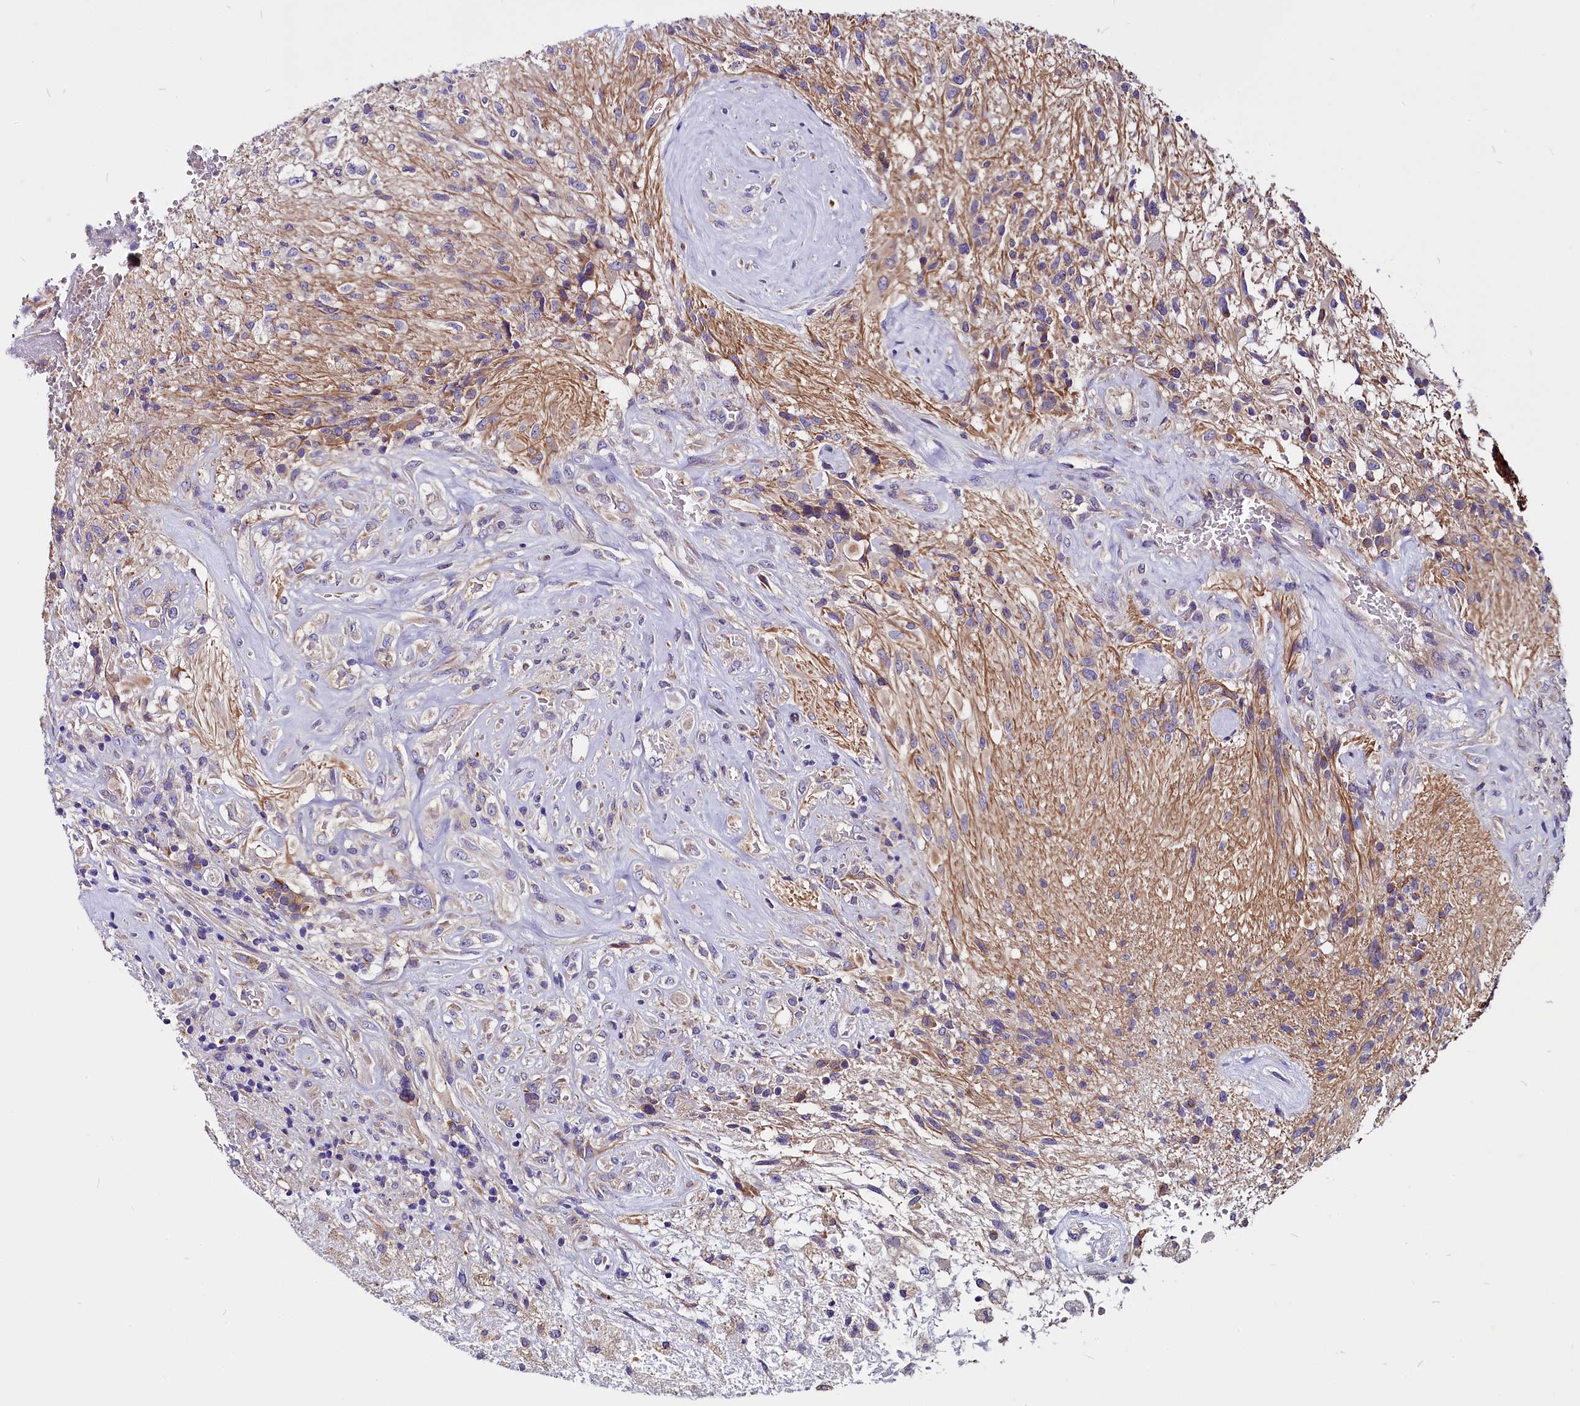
{"staining": {"intensity": "negative", "quantity": "none", "location": "none"}, "tissue": "glioma", "cell_type": "Tumor cells", "image_type": "cancer", "snomed": [{"axis": "morphology", "description": "Glioma, malignant, High grade"}, {"axis": "topography", "description": "Brain"}], "caption": "Protein analysis of glioma reveals no significant staining in tumor cells.", "gene": "CEP170", "patient": {"sex": "male", "age": 56}}